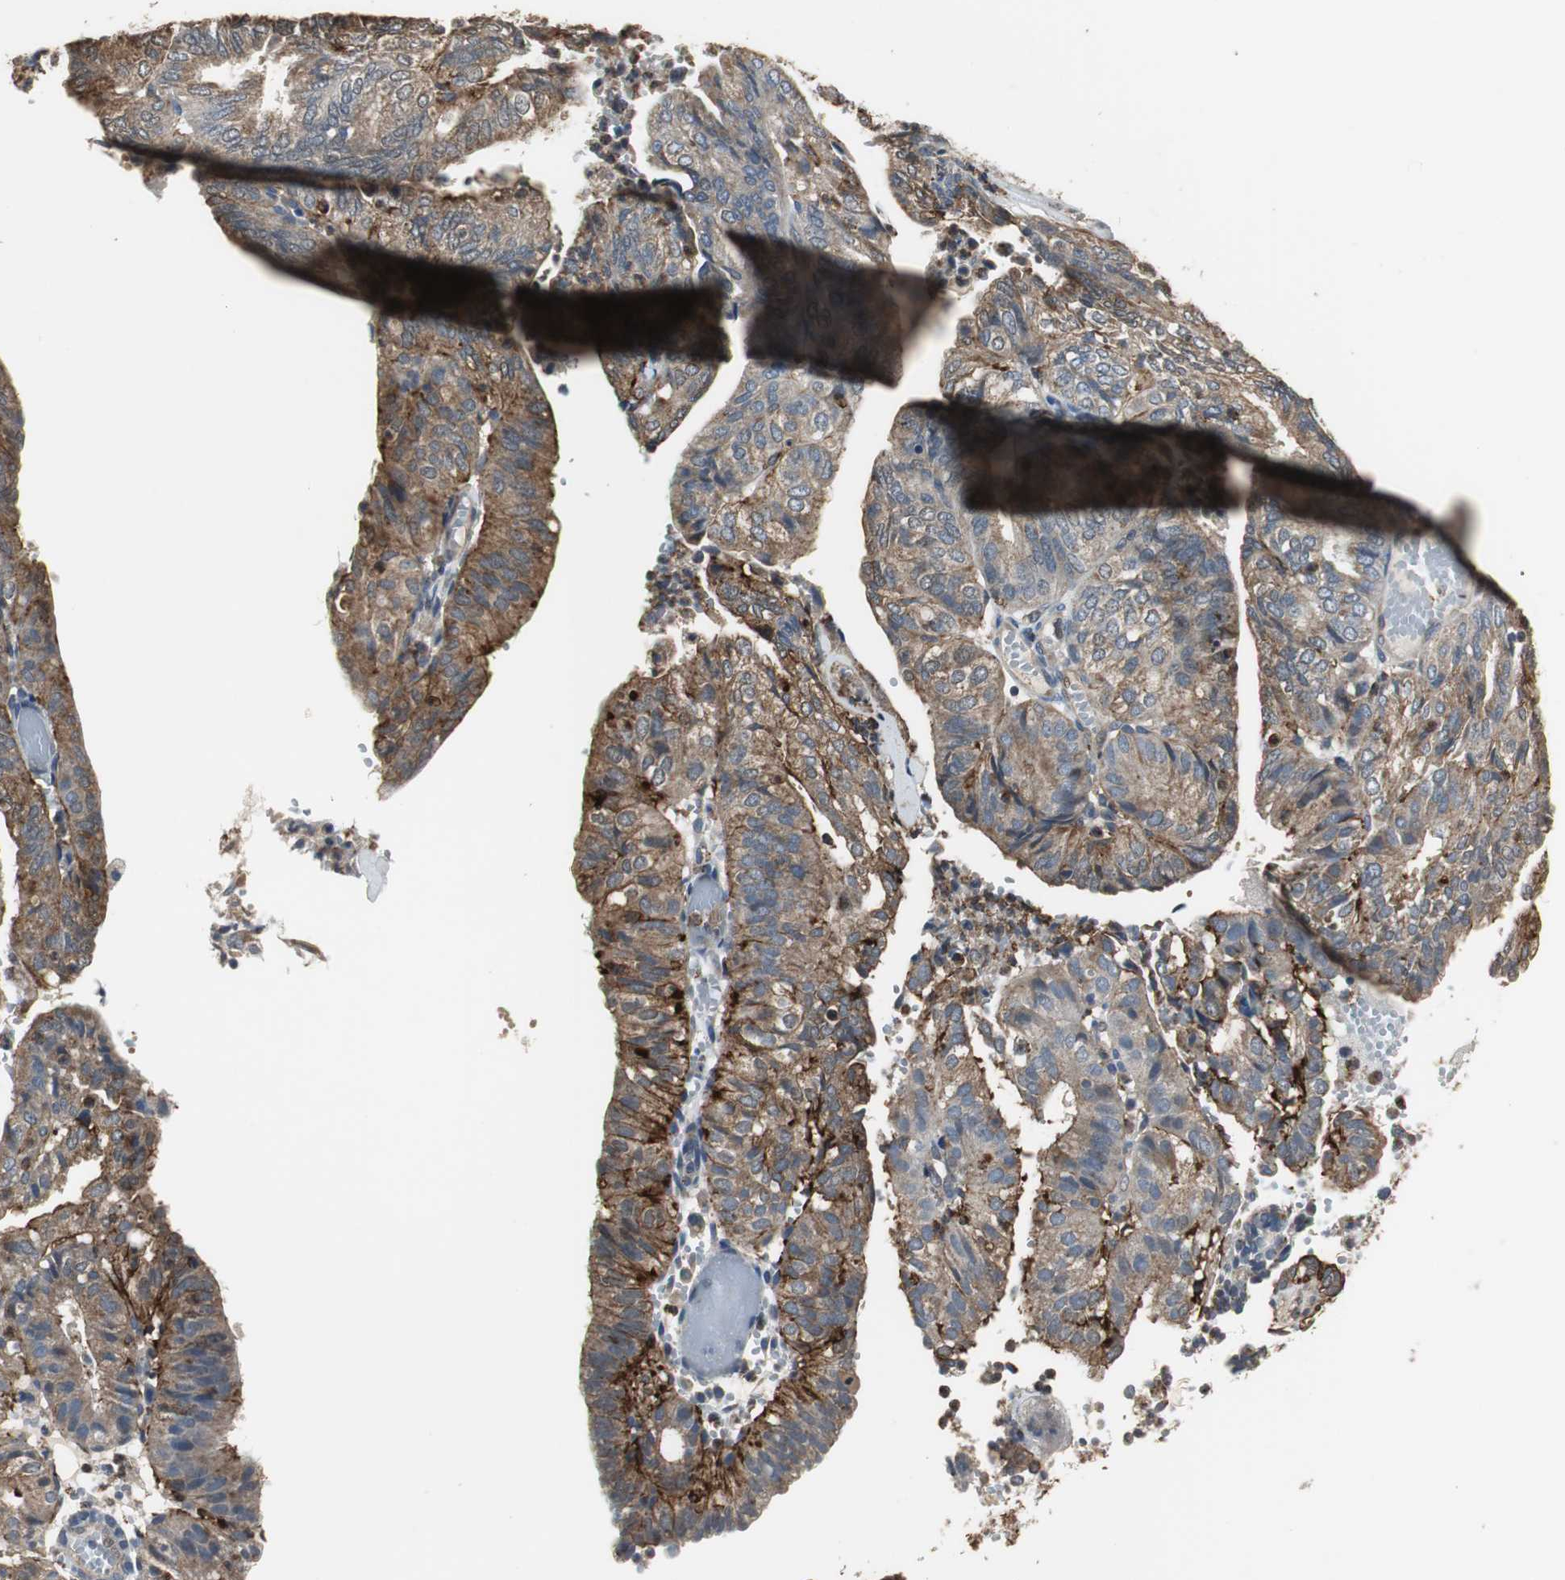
{"staining": {"intensity": "moderate", "quantity": ">75%", "location": "cytoplasmic/membranous"}, "tissue": "endometrial cancer", "cell_type": "Tumor cells", "image_type": "cancer", "snomed": [{"axis": "morphology", "description": "Adenocarcinoma, NOS"}, {"axis": "topography", "description": "Uterus"}], "caption": "Tumor cells exhibit medium levels of moderate cytoplasmic/membranous positivity in about >75% of cells in human endometrial adenocarcinoma. Ihc stains the protein in brown and the nuclei are stained blue.", "gene": "JTB", "patient": {"sex": "female", "age": 60}}